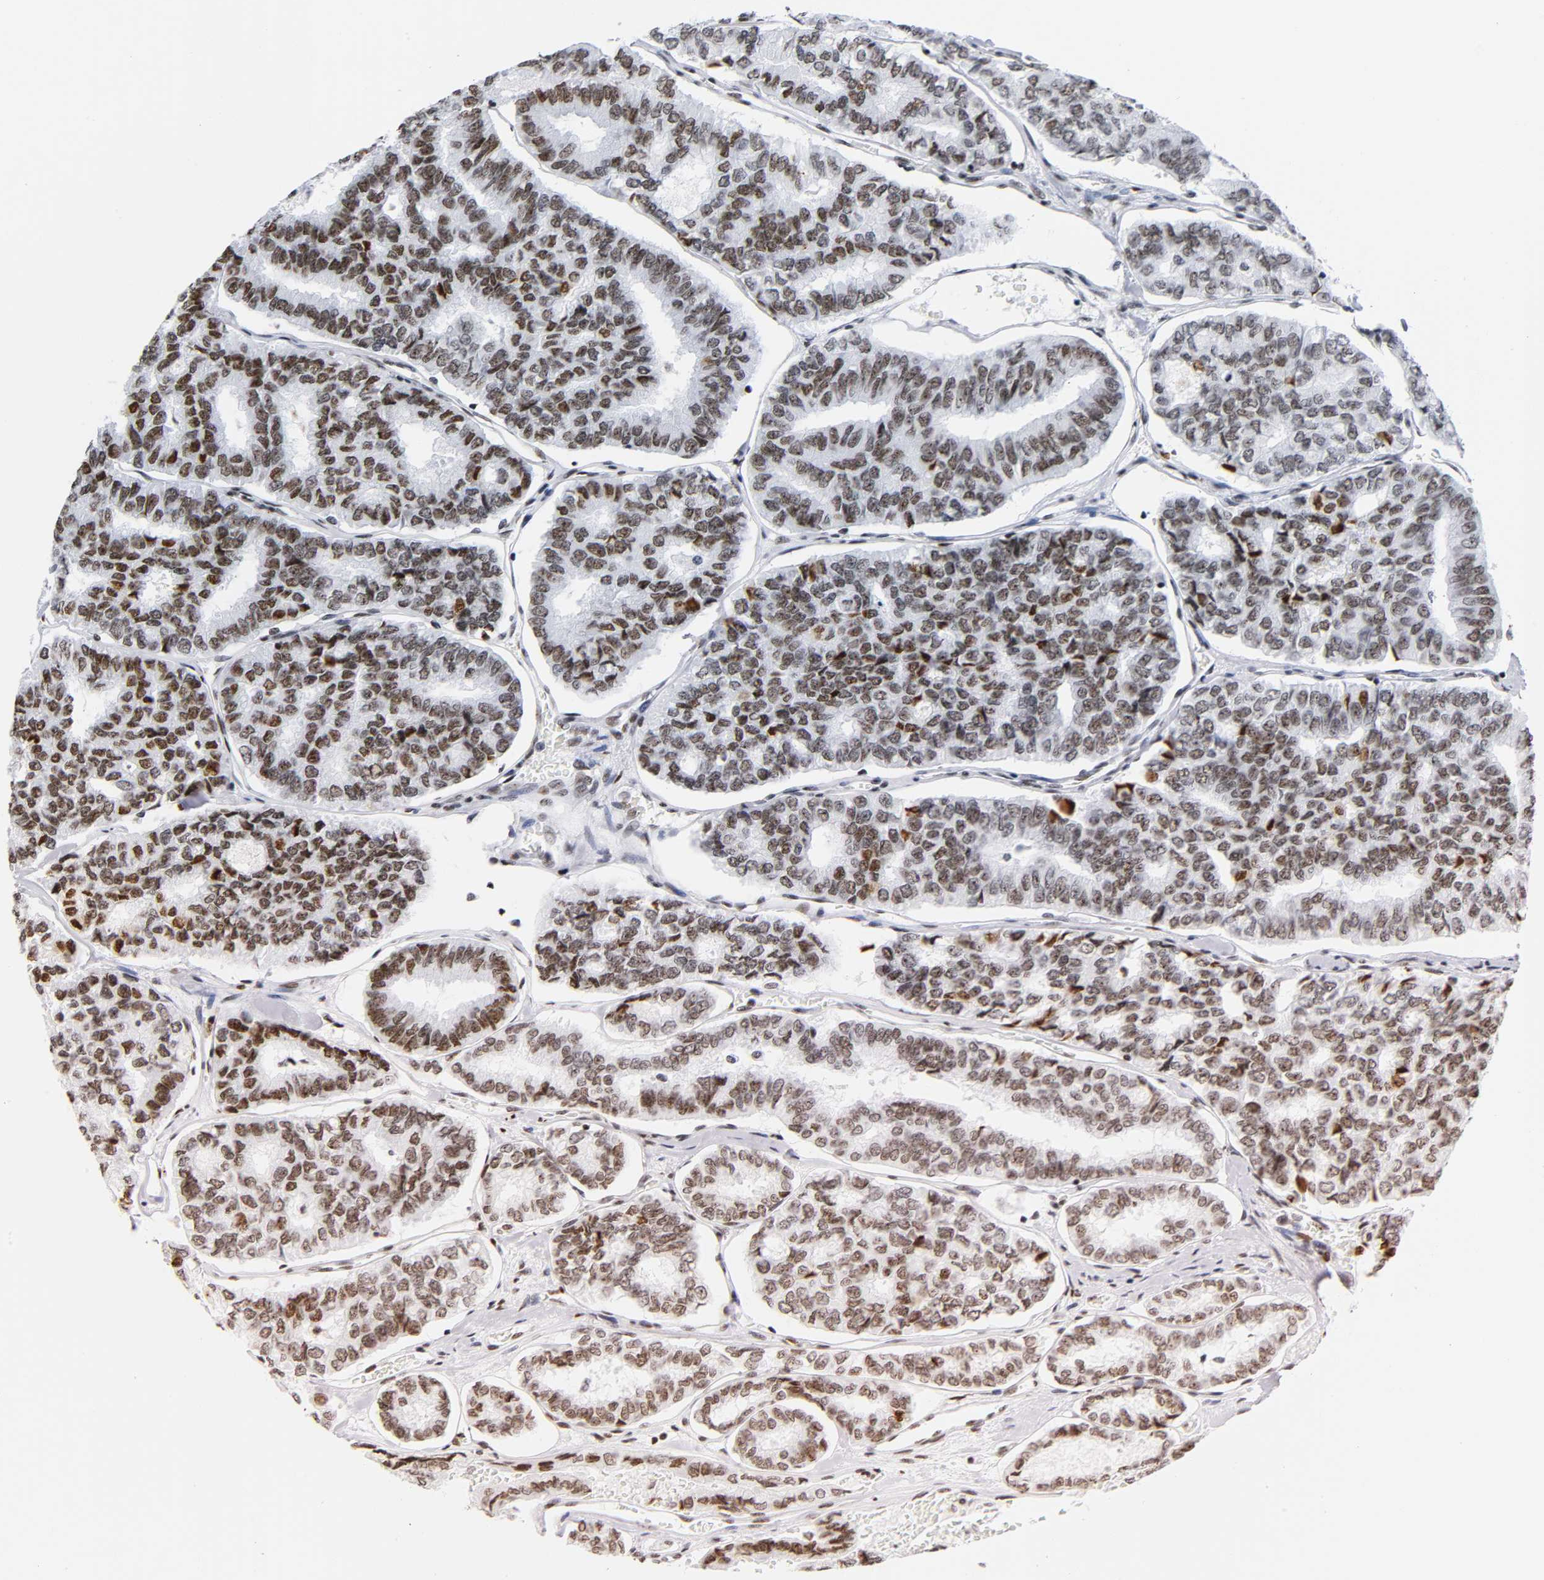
{"staining": {"intensity": "strong", "quantity": ">75%", "location": "nuclear"}, "tissue": "thyroid cancer", "cell_type": "Tumor cells", "image_type": "cancer", "snomed": [{"axis": "morphology", "description": "Papillary adenocarcinoma, NOS"}, {"axis": "topography", "description": "Thyroid gland"}], "caption": "Brown immunohistochemical staining in human thyroid cancer demonstrates strong nuclear expression in about >75% of tumor cells. (Stains: DAB (3,3'-diaminobenzidine) in brown, nuclei in blue, Microscopy: brightfield microscopy at high magnification).", "gene": "UBTF", "patient": {"sex": "female", "age": 35}}